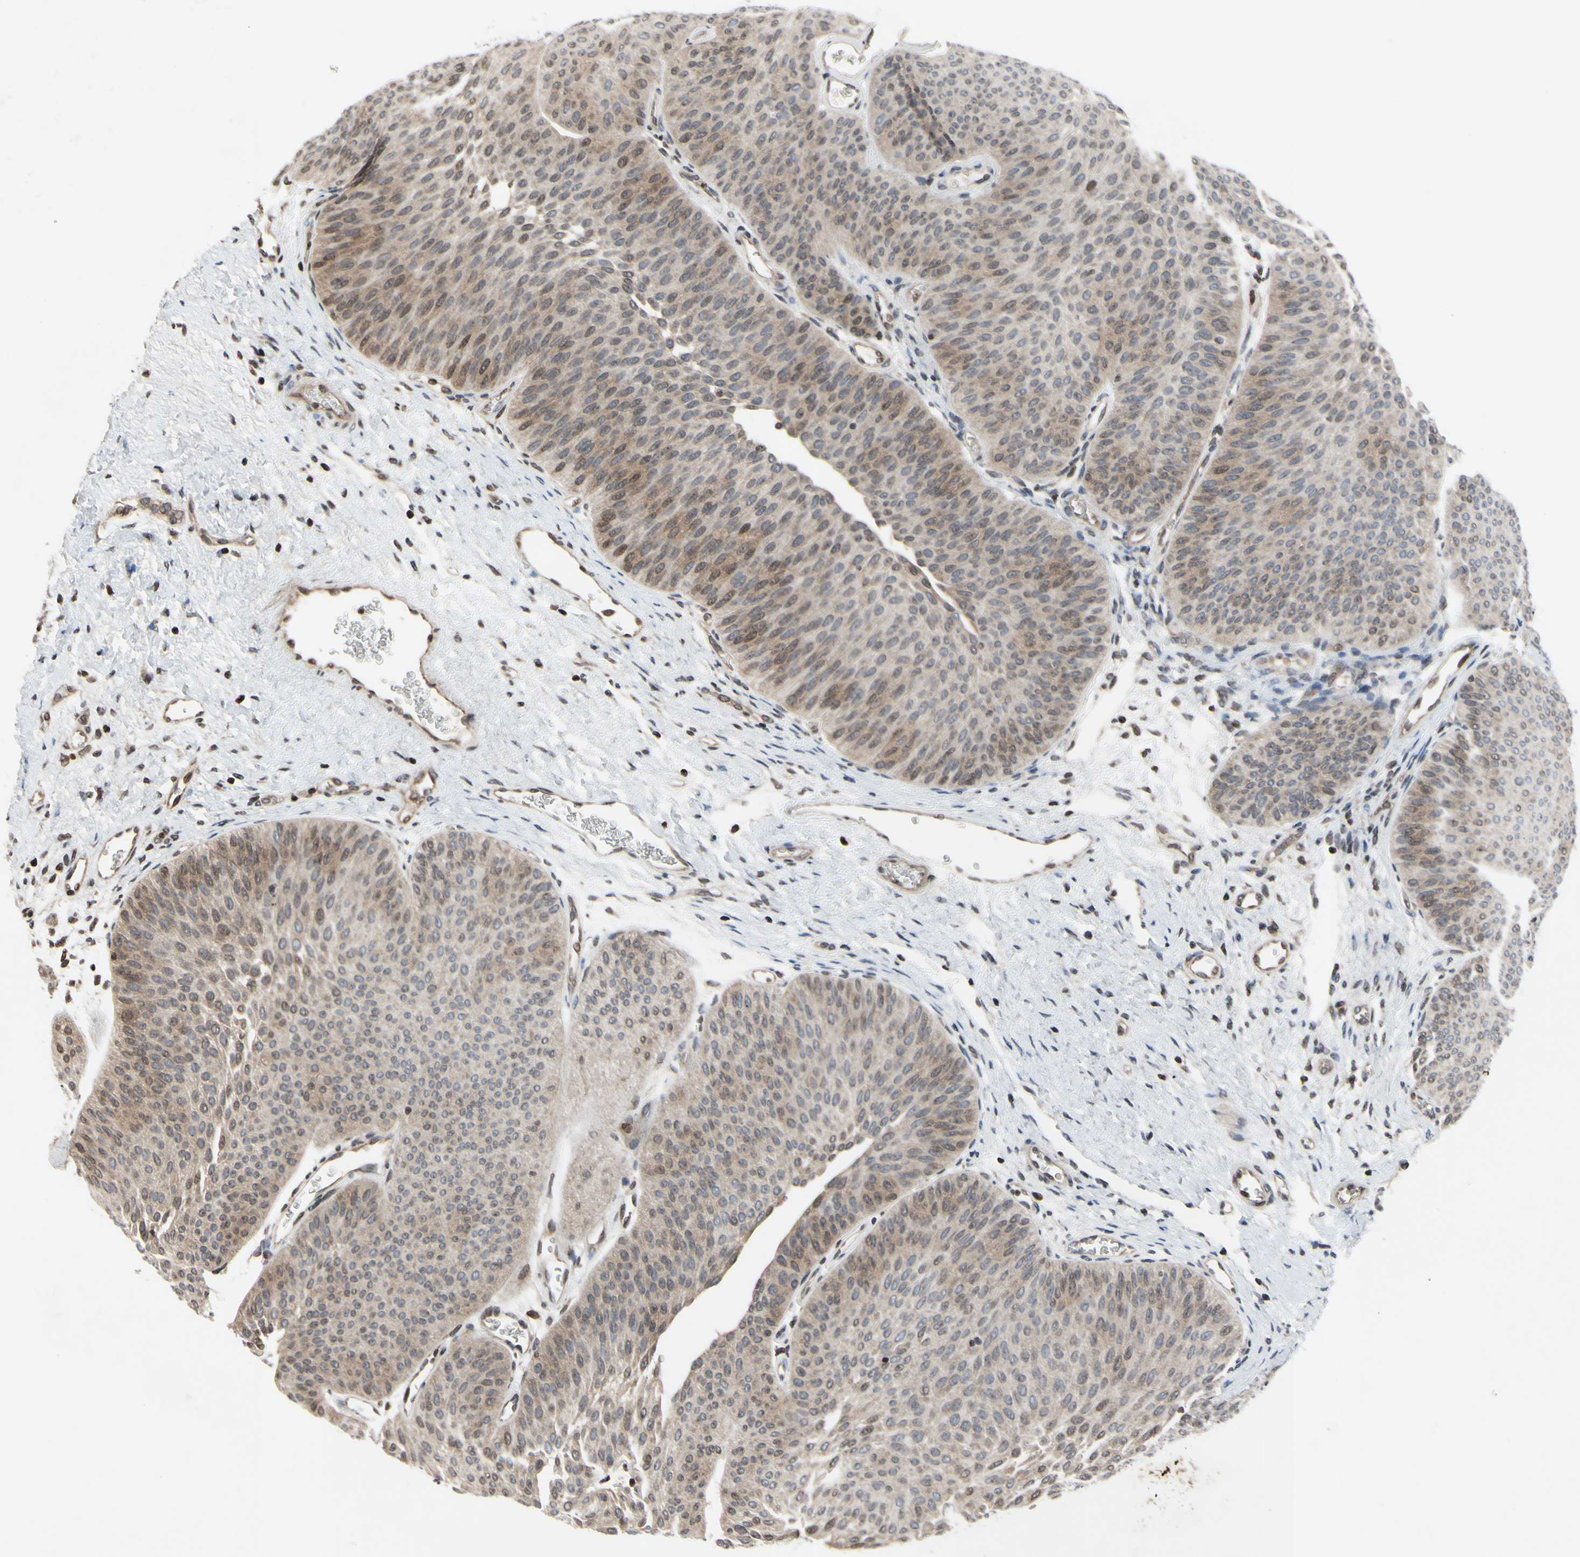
{"staining": {"intensity": "moderate", "quantity": "25%-75%", "location": "cytoplasmic/membranous,nuclear"}, "tissue": "urothelial cancer", "cell_type": "Tumor cells", "image_type": "cancer", "snomed": [{"axis": "morphology", "description": "Urothelial carcinoma, Low grade"}, {"axis": "topography", "description": "Urinary bladder"}], "caption": "Urothelial cancer stained with a protein marker reveals moderate staining in tumor cells.", "gene": "ARG1", "patient": {"sex": "female", "age": 60}}